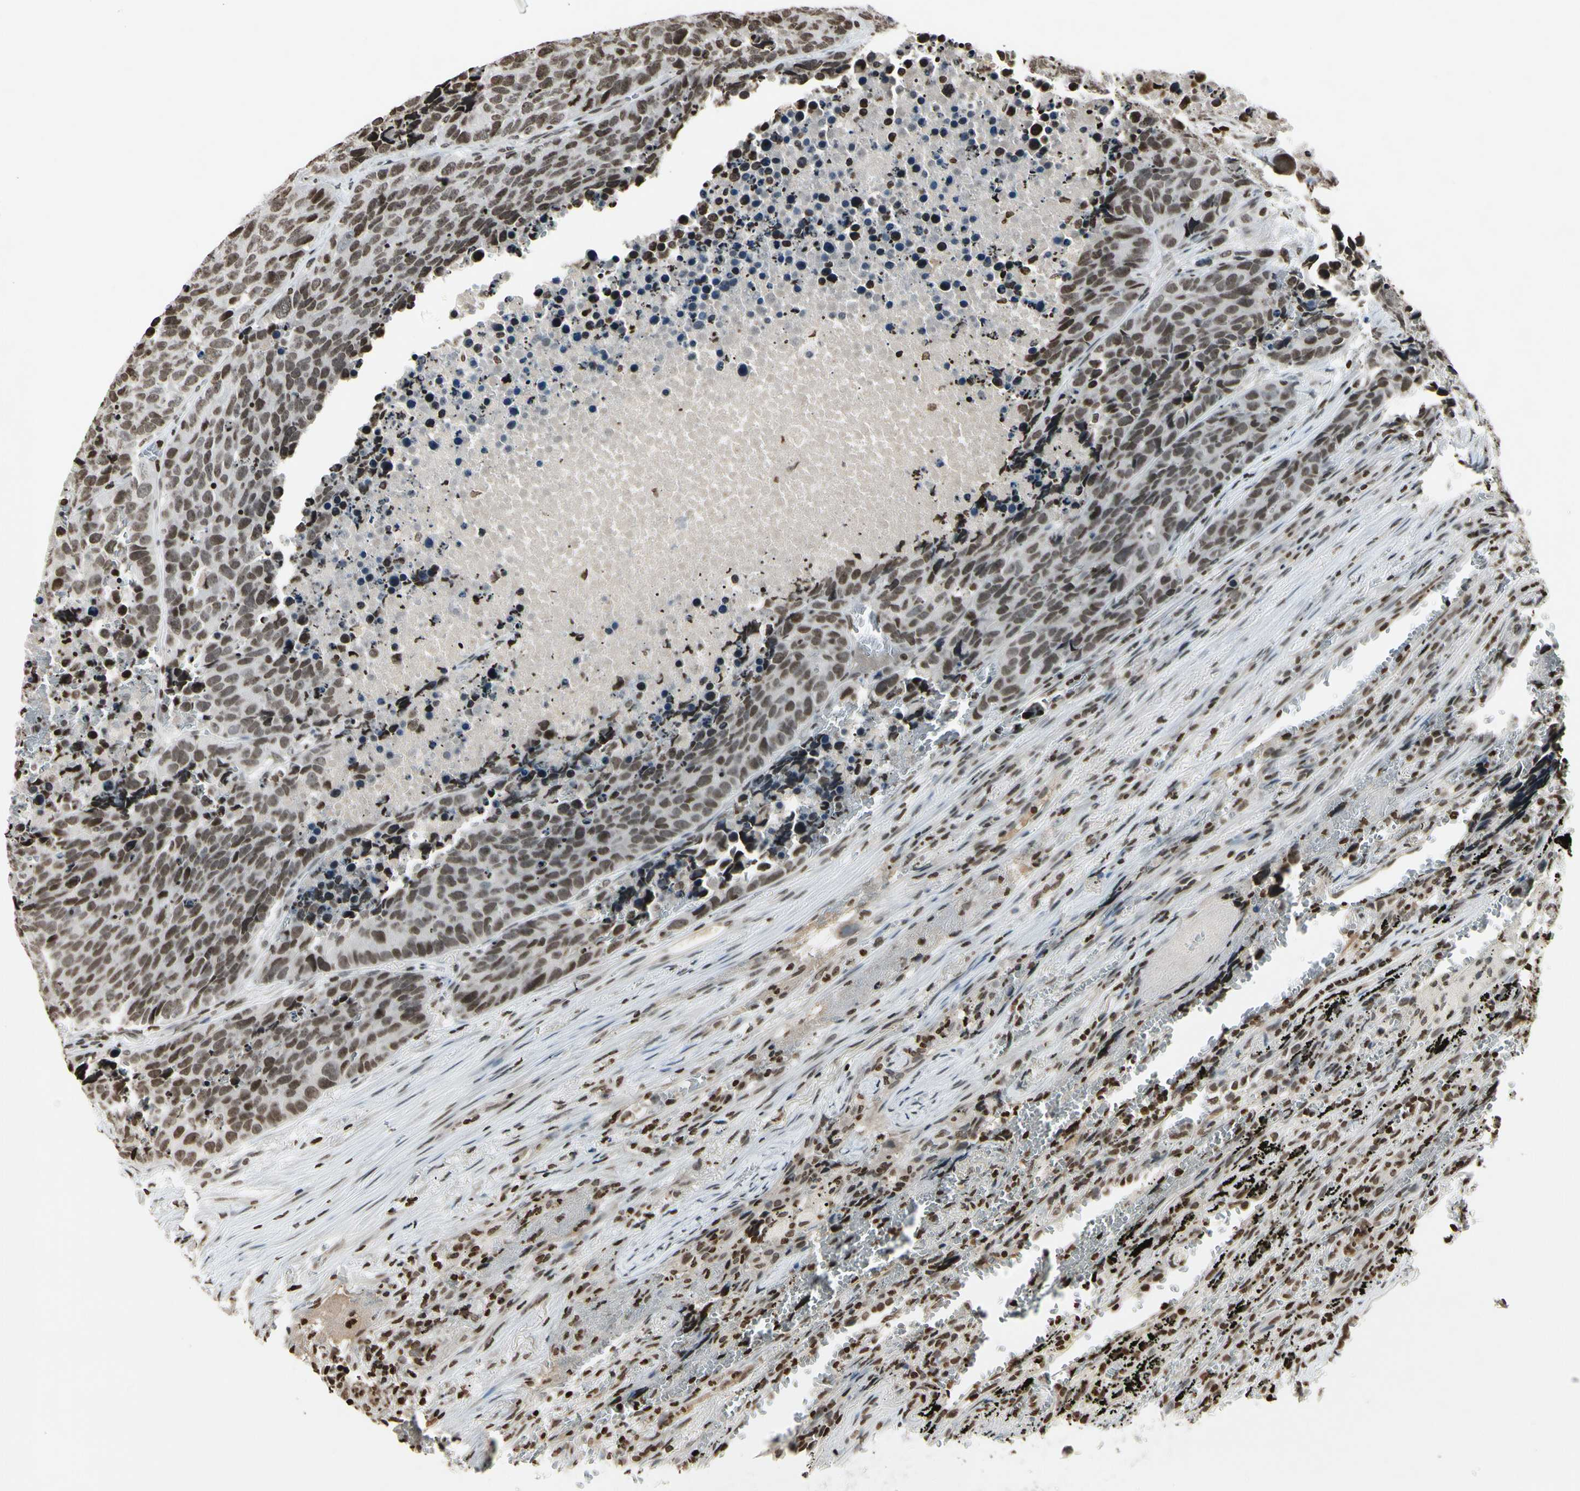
{"staining": {"intensity": "moderate", "quantity": "25%-75%", "location": "nuclear"}, "tissue": "carcinoid", "cell_type": "Tumor cells", "image_type": "cancer", "snomed": [{"axis": "morphology", "description": "Carcinoid, malignant, NOS"}, {"axis": "topography", "description": "Lung"}], "caption": "Protein expression analysis of human malignant carcinoid reveals moderate nuclear staining in about 25%-75% of tumor cells. Ihc stains the protein of interest in brown and the nuclei are stained blue.", "gene": "RORA", "patient": {"sex": "male", "age": 60}}